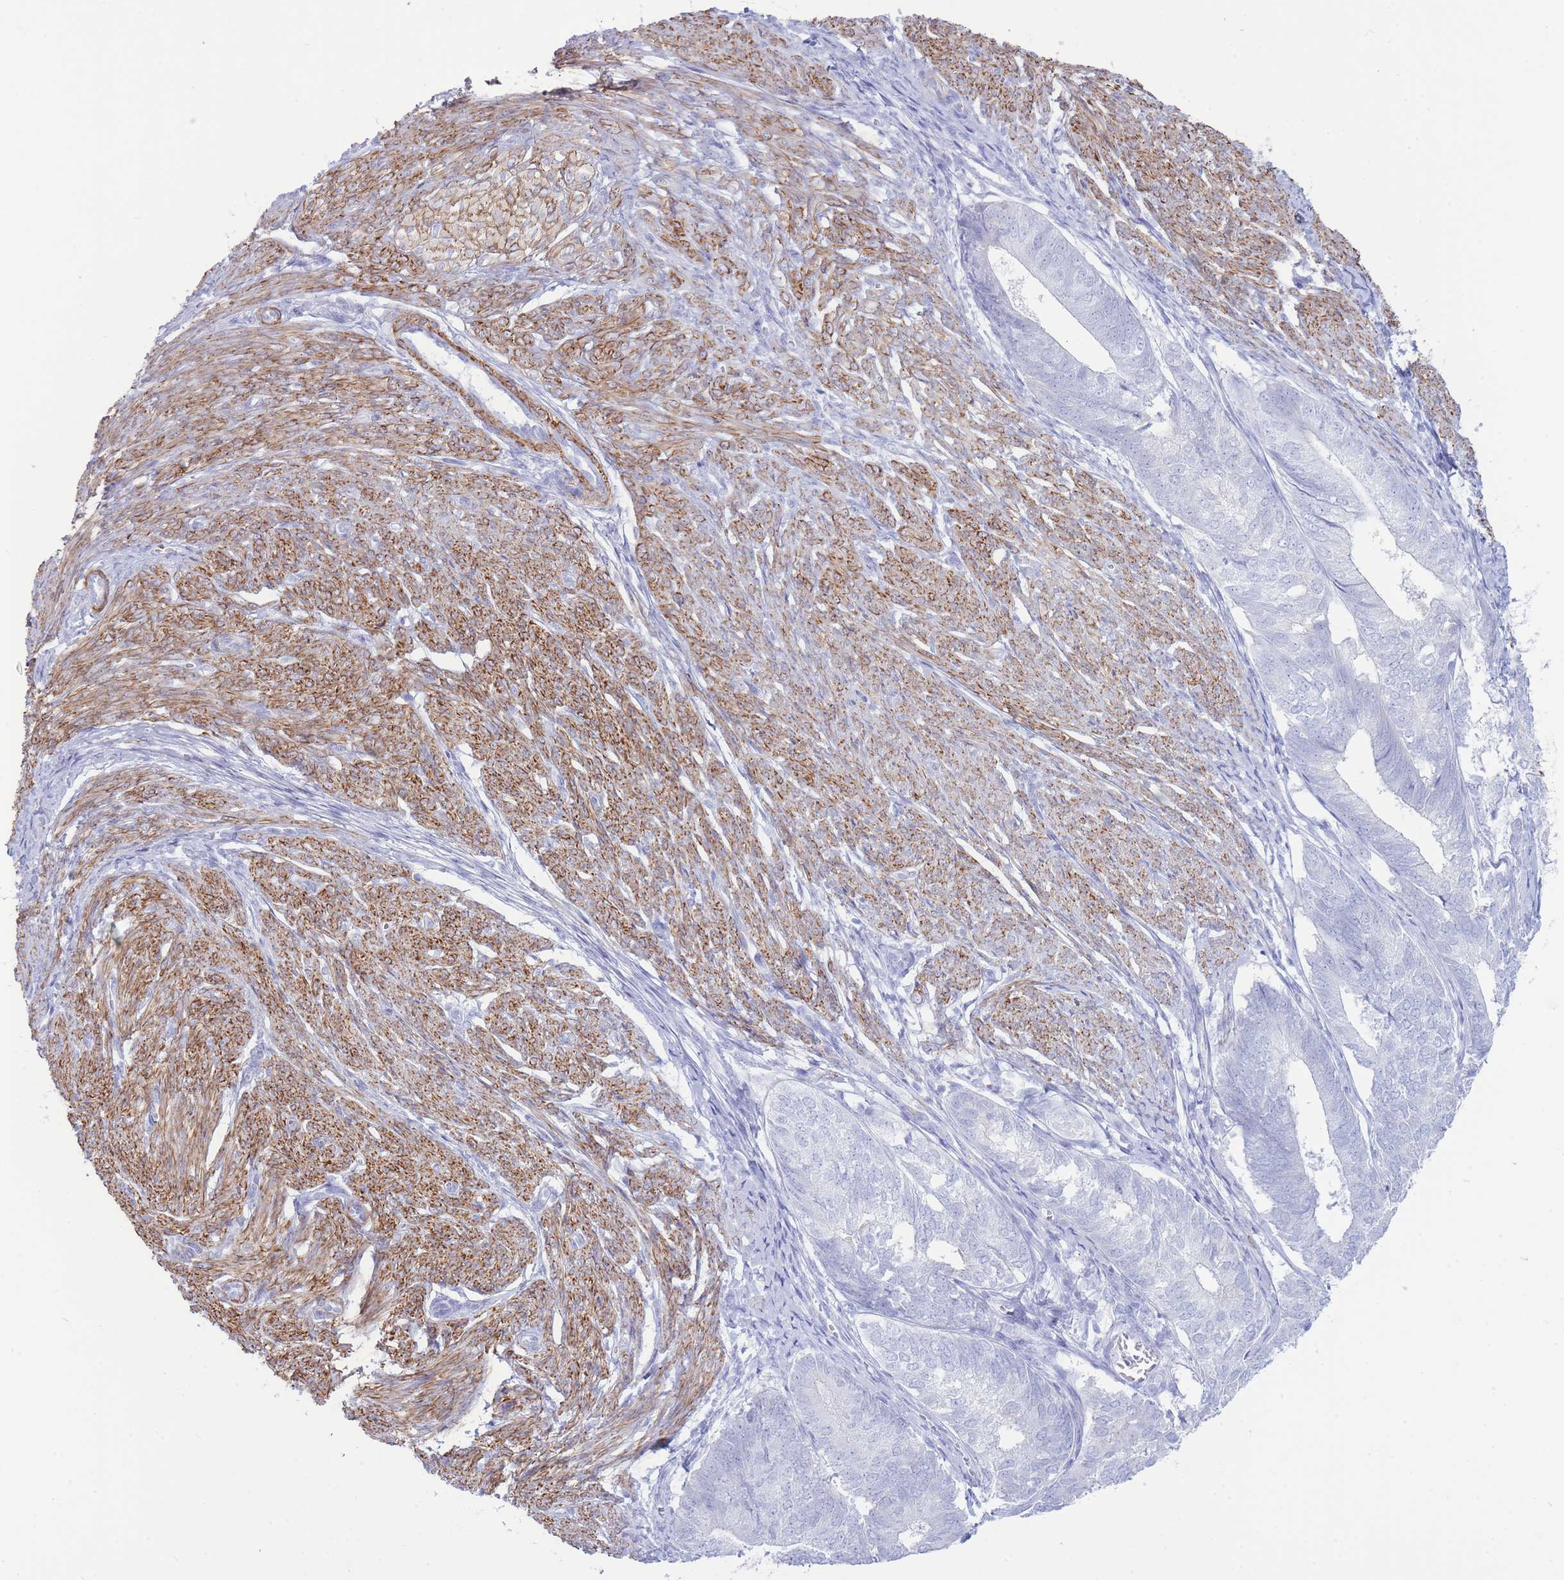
{"staining": {"intensity": "negative", "quantity": "none", "location": "none"}, "tissue": "endometrial cancer", "cell_type": "Tumor cells", "image_type": "cancer", "snomed": [{"axis": "morphology", "description": "Adenocarcinoma, NOS"}, {"axis": "topography", "description": "Endometrium"}], "caption": "This is an immunohistochemistry (IHC) histopathology image of human endometrial cancer. There is no staining in tumor cells.", "gene": "VWA8", "patient": {"sex": "female", "age": 87}}